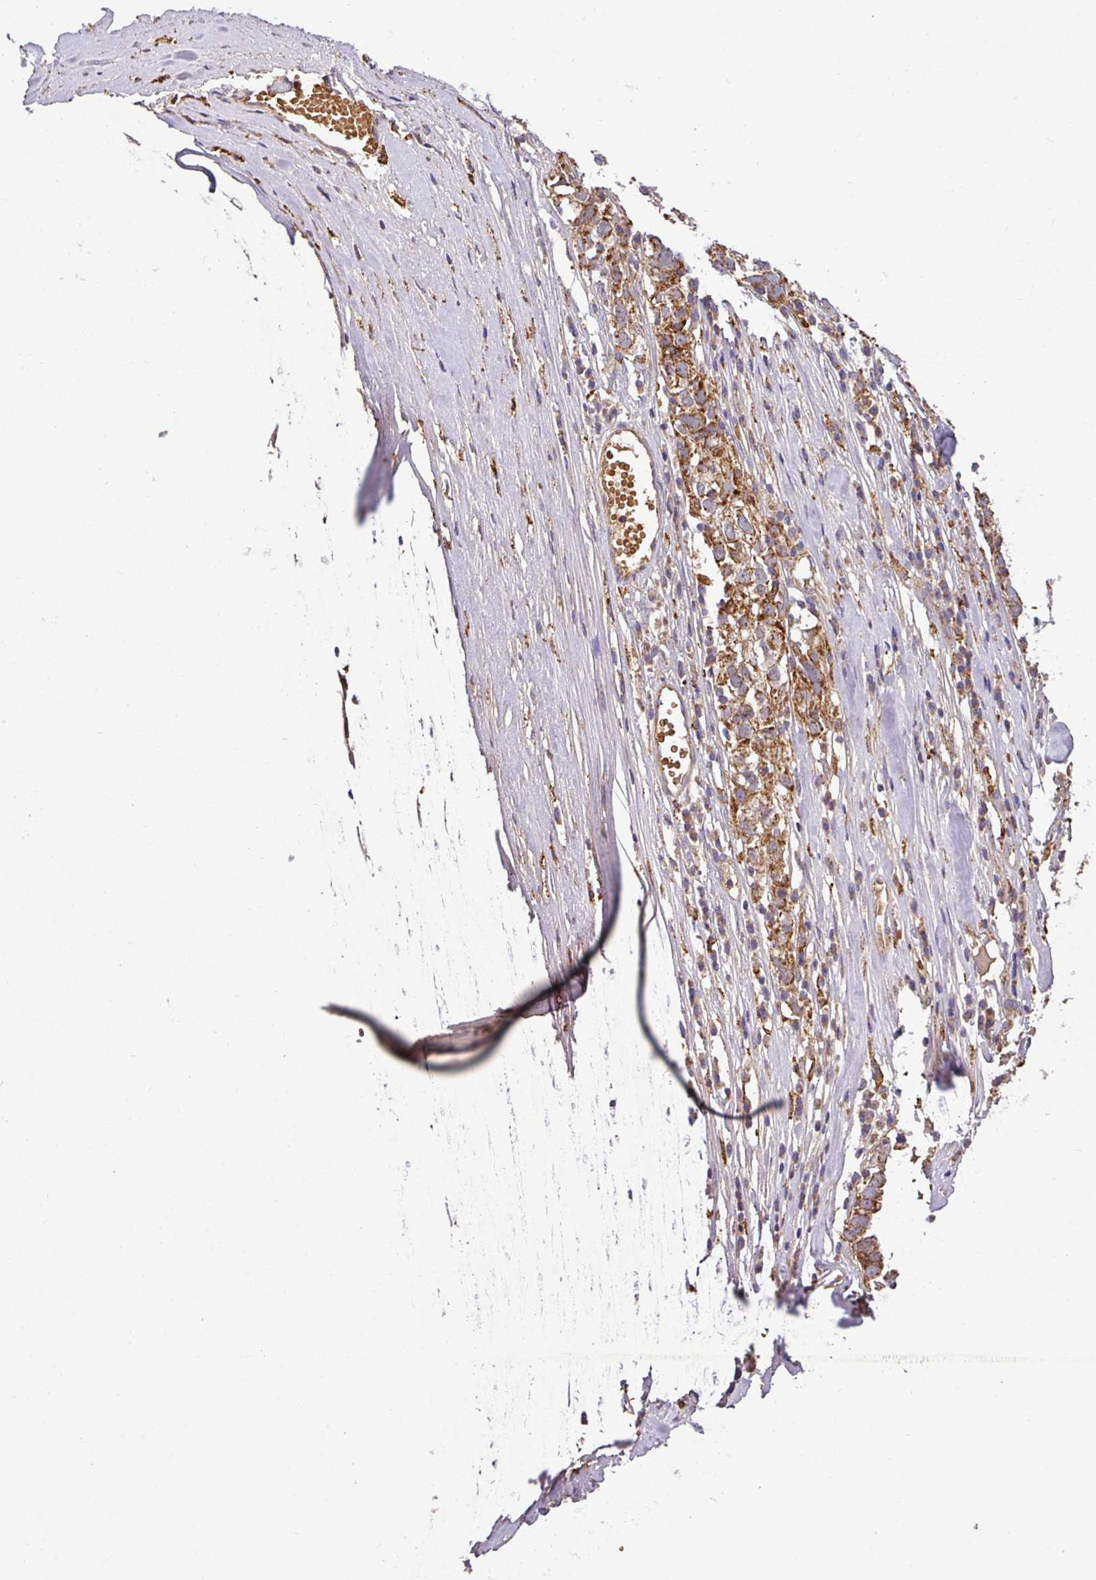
{"staining": {"intensity": "moderate", "quantity": ">75%", "location": "cytoplasmic/membranous"}, "tissue": "ovarian cancer", "cell_type": "Tumor cells", "image_type": "cancer", "snomed": [{"axis": "morphology", "description": "Carcinoma, endometroid"}, {"axis": "topography", "description": "Ovary"}], "caption": "This histopathology image exhibits immunohistochemistry staining of ovarian cancer, with medium moderate cytoplasmic/membranous staining in approximately >75% of tumor cells.", "gene": "ZNF513", "patient": {"sex": "female", "age": 62}}